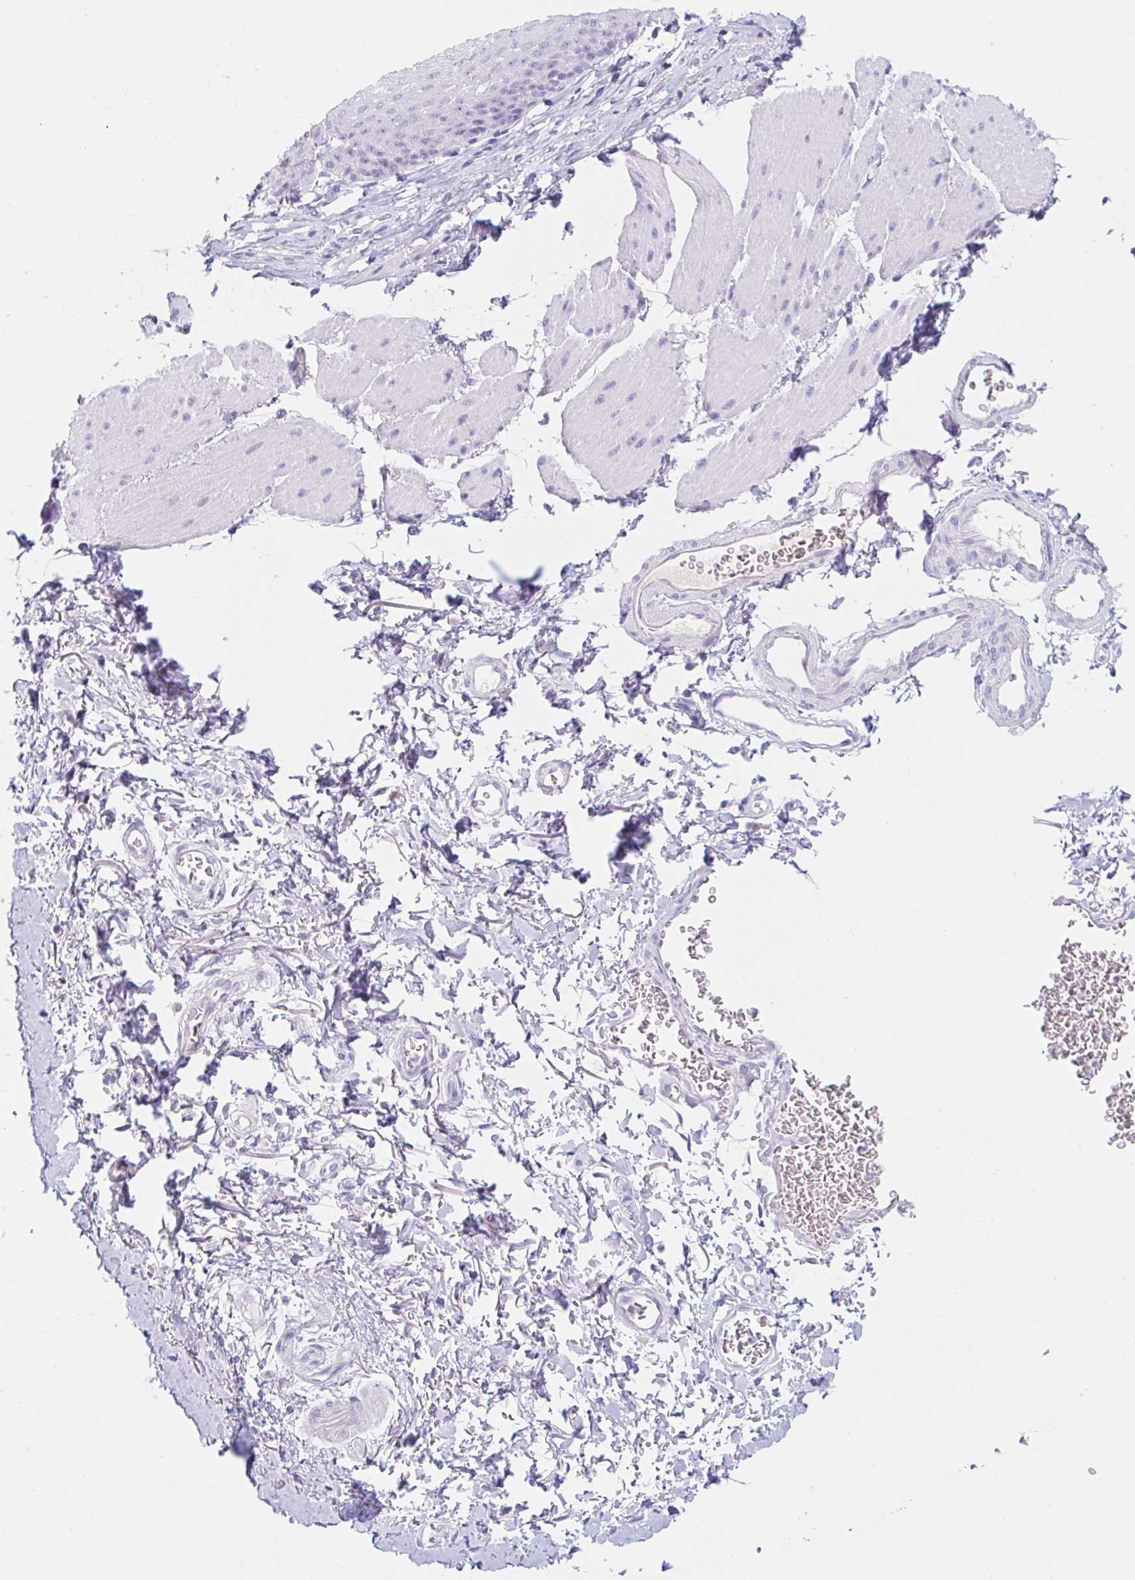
{"staining": {"intensity": "negative", "quantity": "none", "location": "none"}, "tissue": "esophagus", "cell_type": "Squamous epithelial cells", "image_type": "normal", "snomed": [{"axis": "morphology", "description": "Normal tissue, NOS"}, {"axis": "topography", "description": "Esophagus"}], "caption": "Unremarkable esophagus was stained to show a protein in brown. There is no significant positivity in squamous epithelial cells.", "gene": "TEX44", "patient": {"sex": "female", "age": 81}}